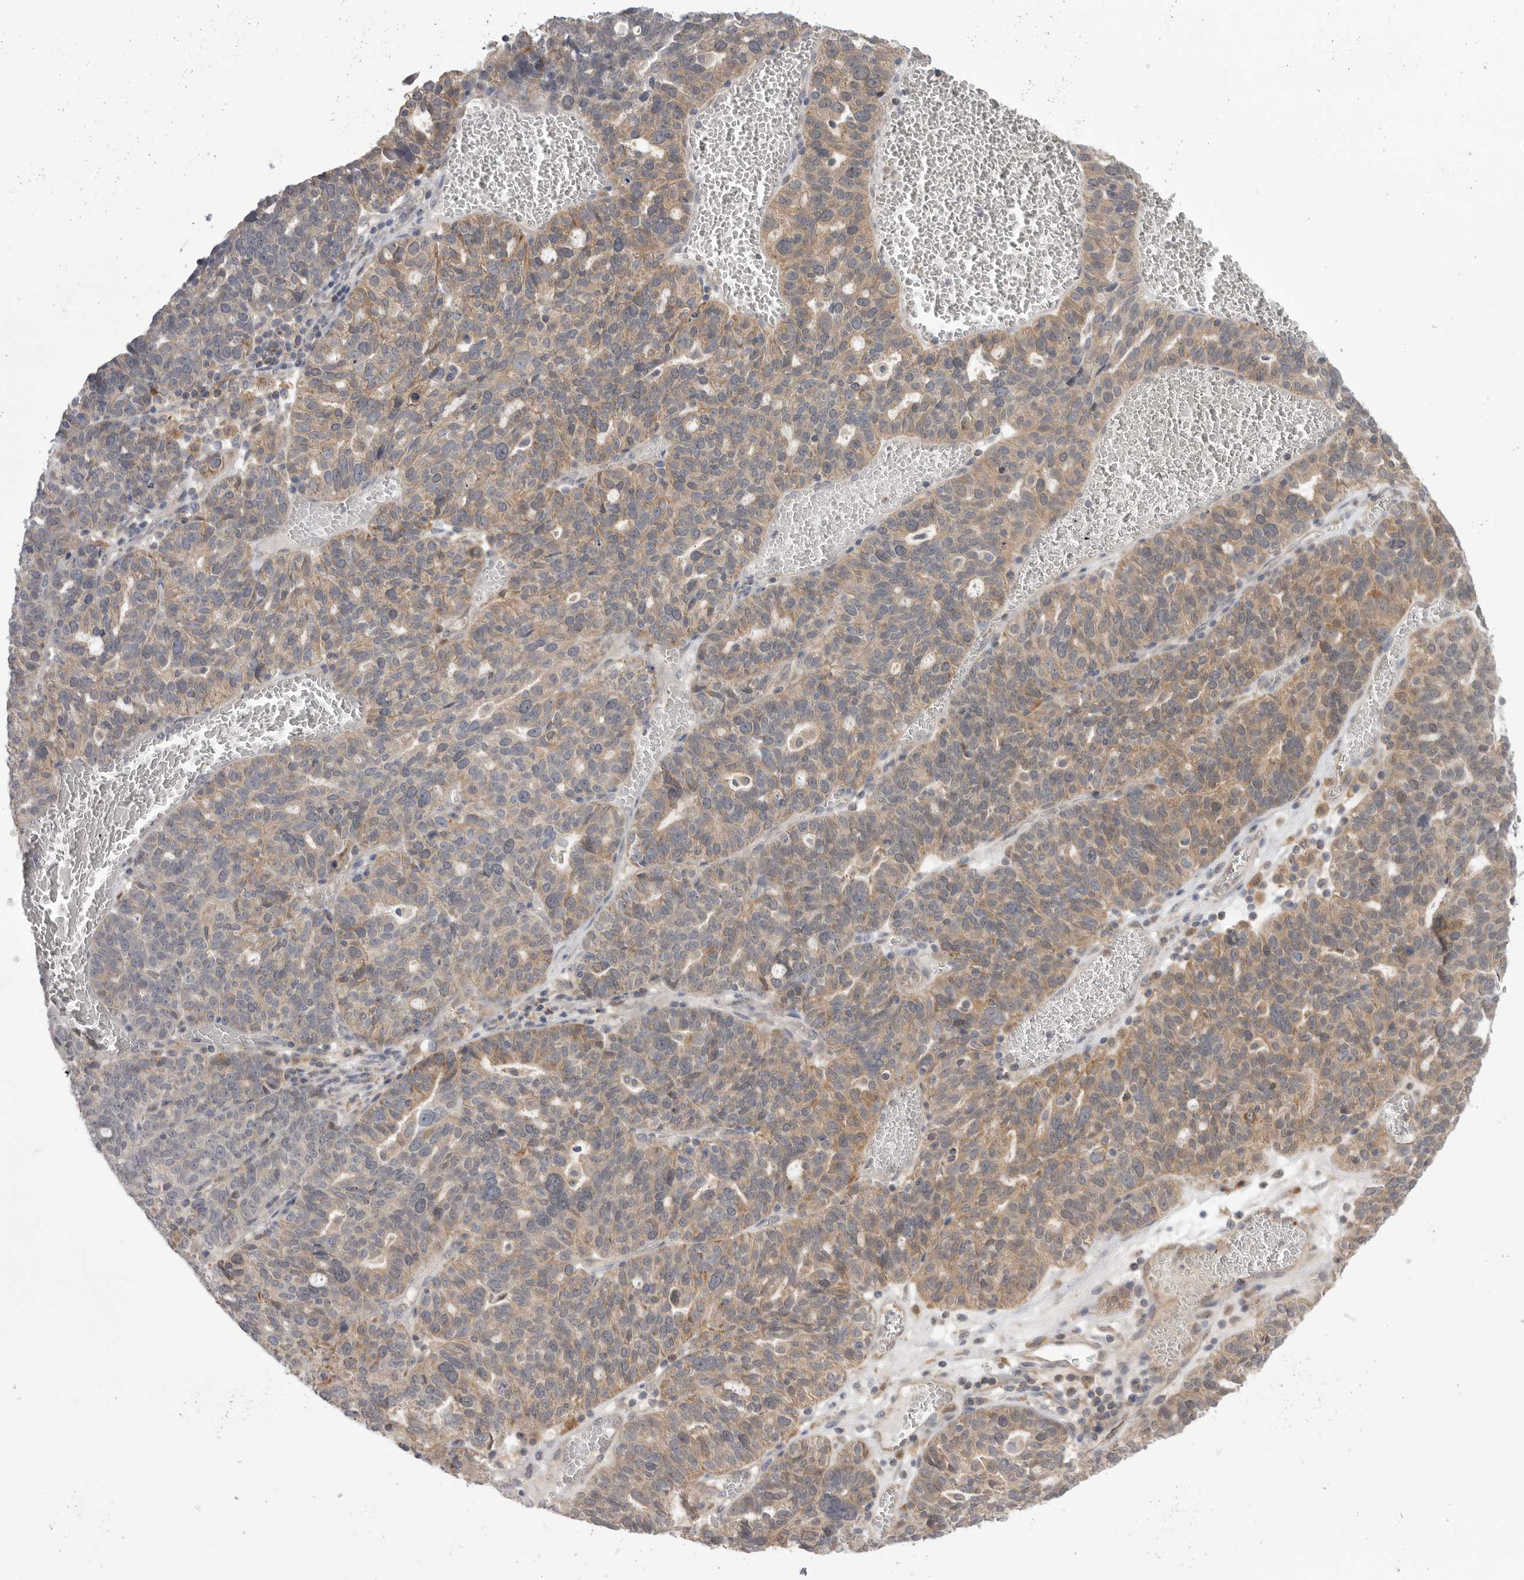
{"staining": {"intensity": "weak", "quantity": ">75%", "location": "cytoplasmic/membranous"}, "tissue": "ovarian cancer", "cell_type": "Tumor cells", "image_type": "cancer", "snomed": [{"axis": "morphology", "description": "Cystadenocarcinoma, serous, NOS"}, {"axis": "topography", "description": "Ovary"}], "caption": "Protein staining demonstrates weak cytoplasmic/membranous positivity in about >75% of tumor cells in ovarian cancer.", "gene": "KYAT3", "patient": {"sex": "female", "age": 59}}